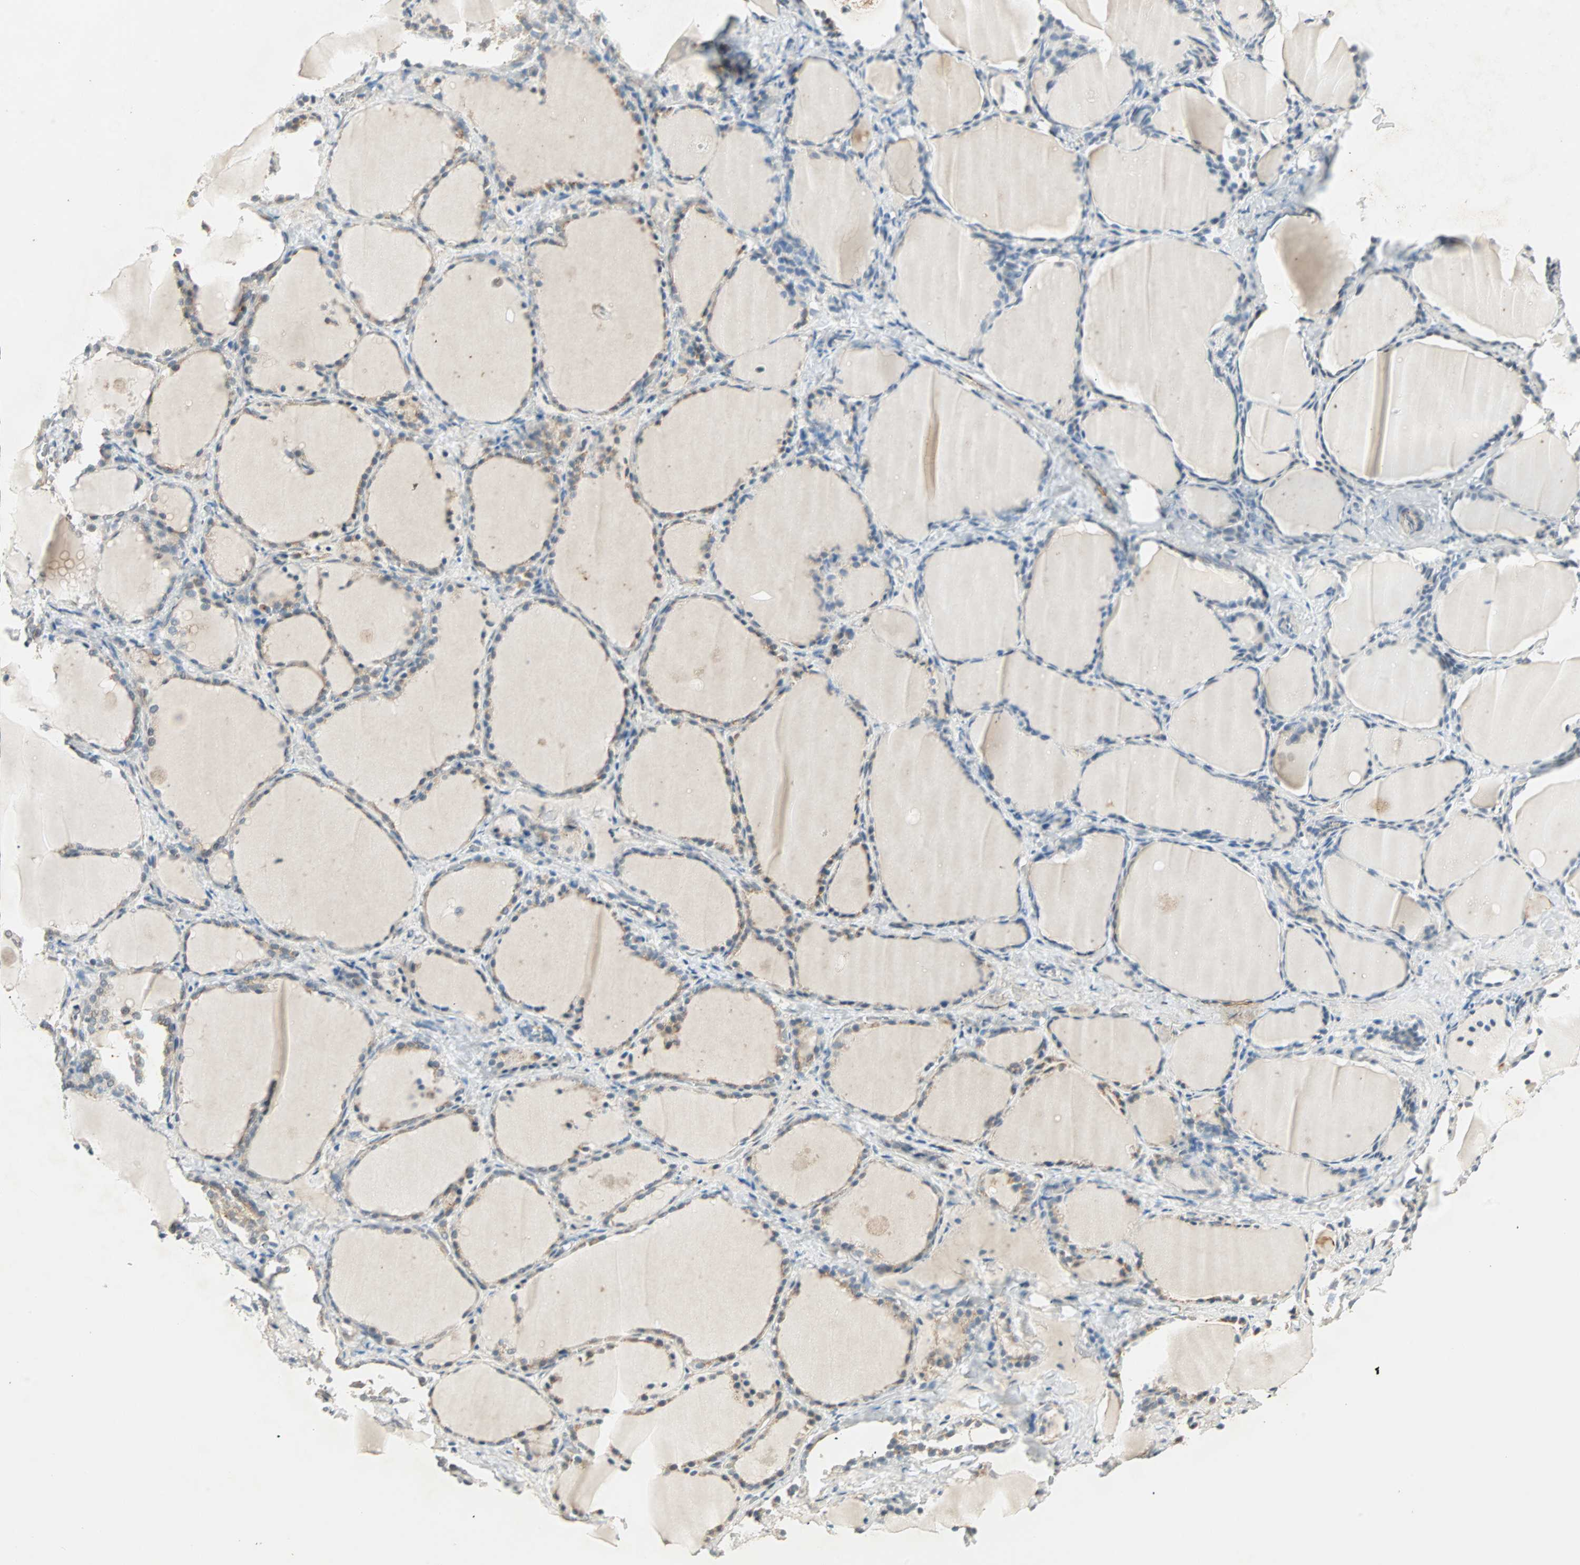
{"staining": {"intensity": "weak", "quantity": "<25%", "location": "cytoplasmic/membranous"}, "tissue": "thyroid gland", "cell_type": "Glandular cells", "image_type": "normal", "snomed": [{"axis": "morphology", "description": "Normal tissue, NOS"}, {"axis": "morphology", "description": "Papillary adenocarcinoma, NOS"}, {"axis": "topography", "description": "Thyroid gland"}], "caption": "Micrograph shows no protein positivity in glandular cells of benign thyroid gland.", "gene": "PRDM2", "patient": {"sex": "female", "age": 30}}